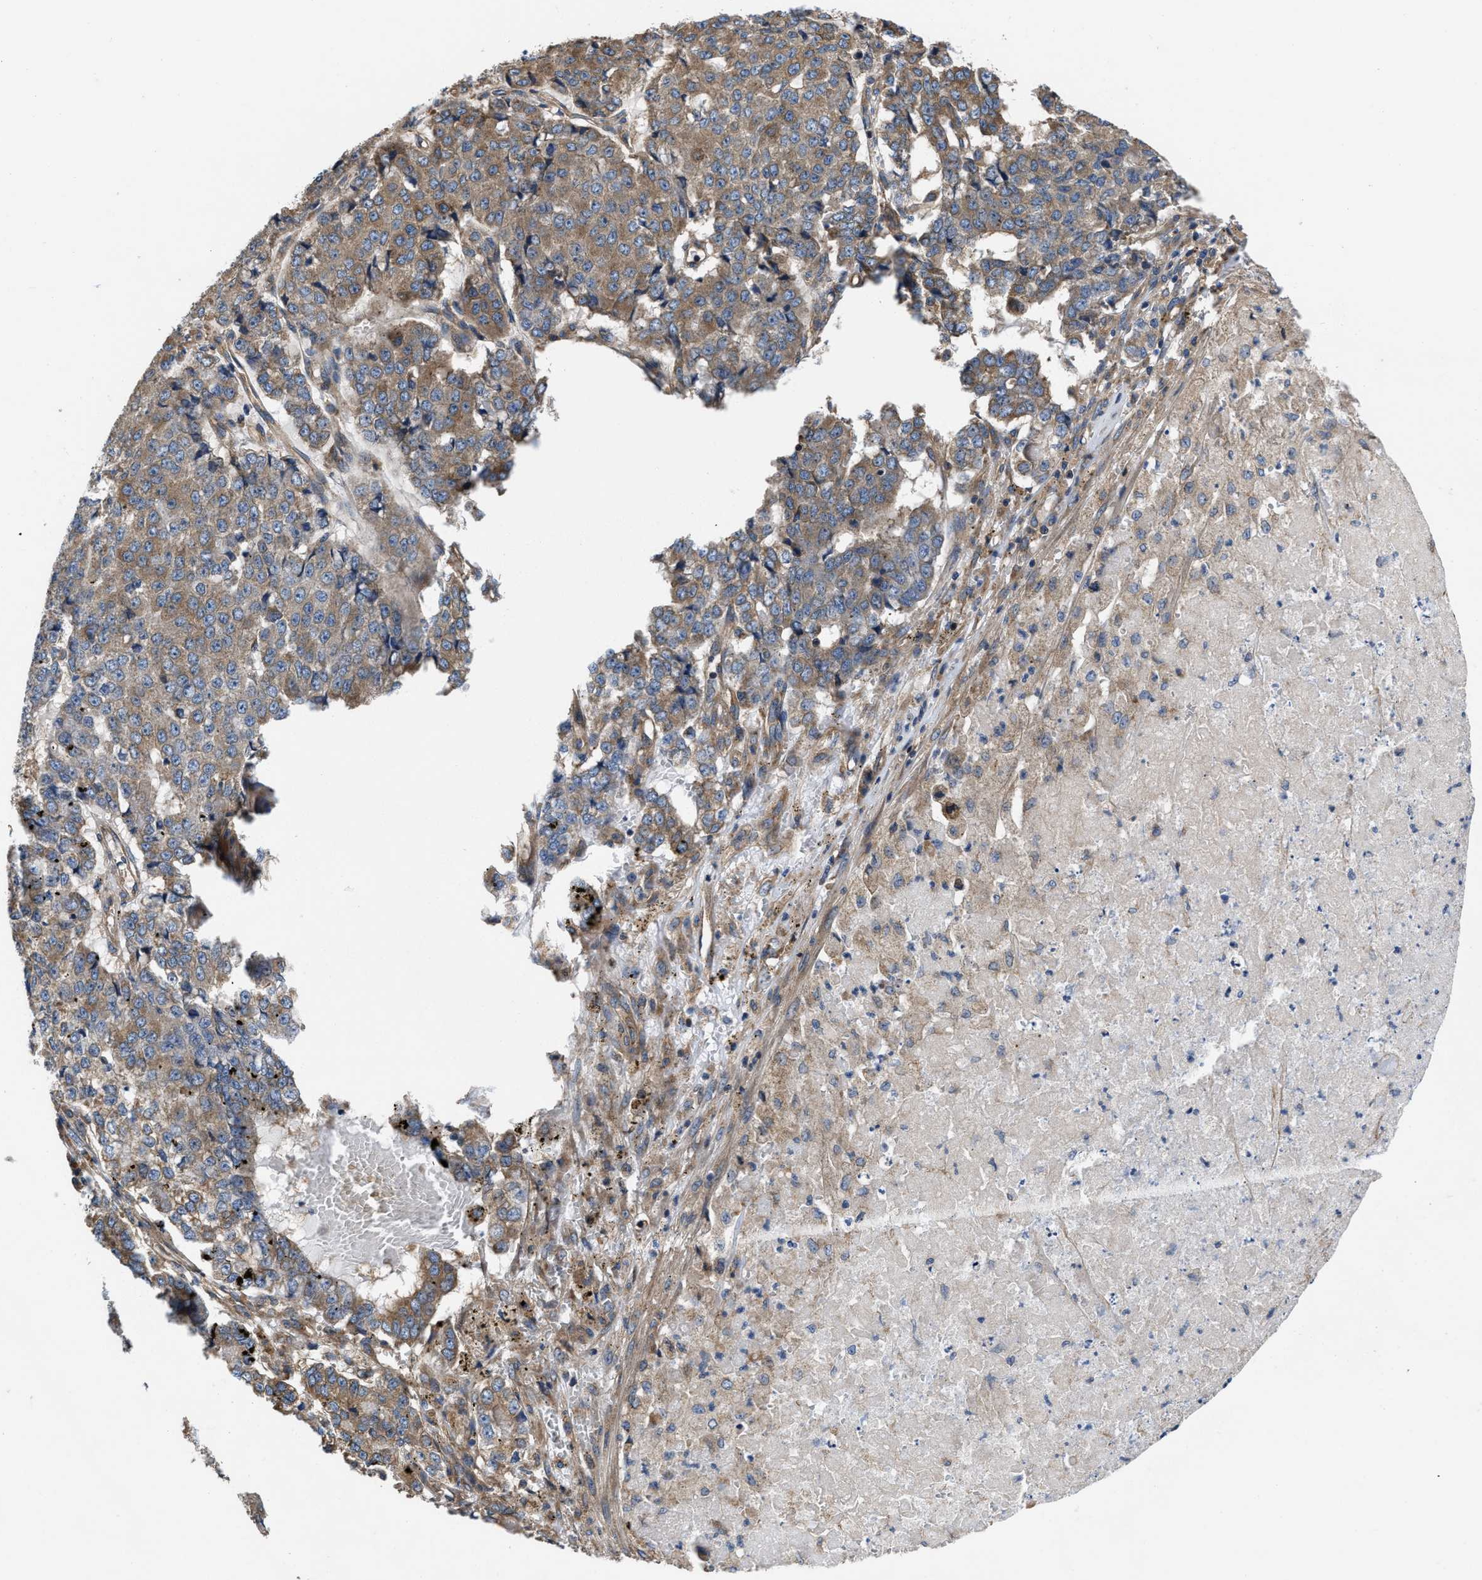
{"staining": {"intensity": "moderate", "quantity": ">75%", "location": "cytoplasmic/membranous"}, "tissue": "pancreatic cancer", "cell_type": "Tumor cells", "image_type": "cancer", "snomed": [{"axis": "morphology", "description": "Adenocarcinoma, NOS"}, {"axis": "topography", "description": "Pancreas"}], "caption": "Immunohistochemical staining of pancreatic adenocarcinoma displays medium levels of moderate cytoplasmic/membranous staining in approximately >75% of tumor cells.", "gene": "CEP128", "patient": {"sex": "male", "age": 50}}